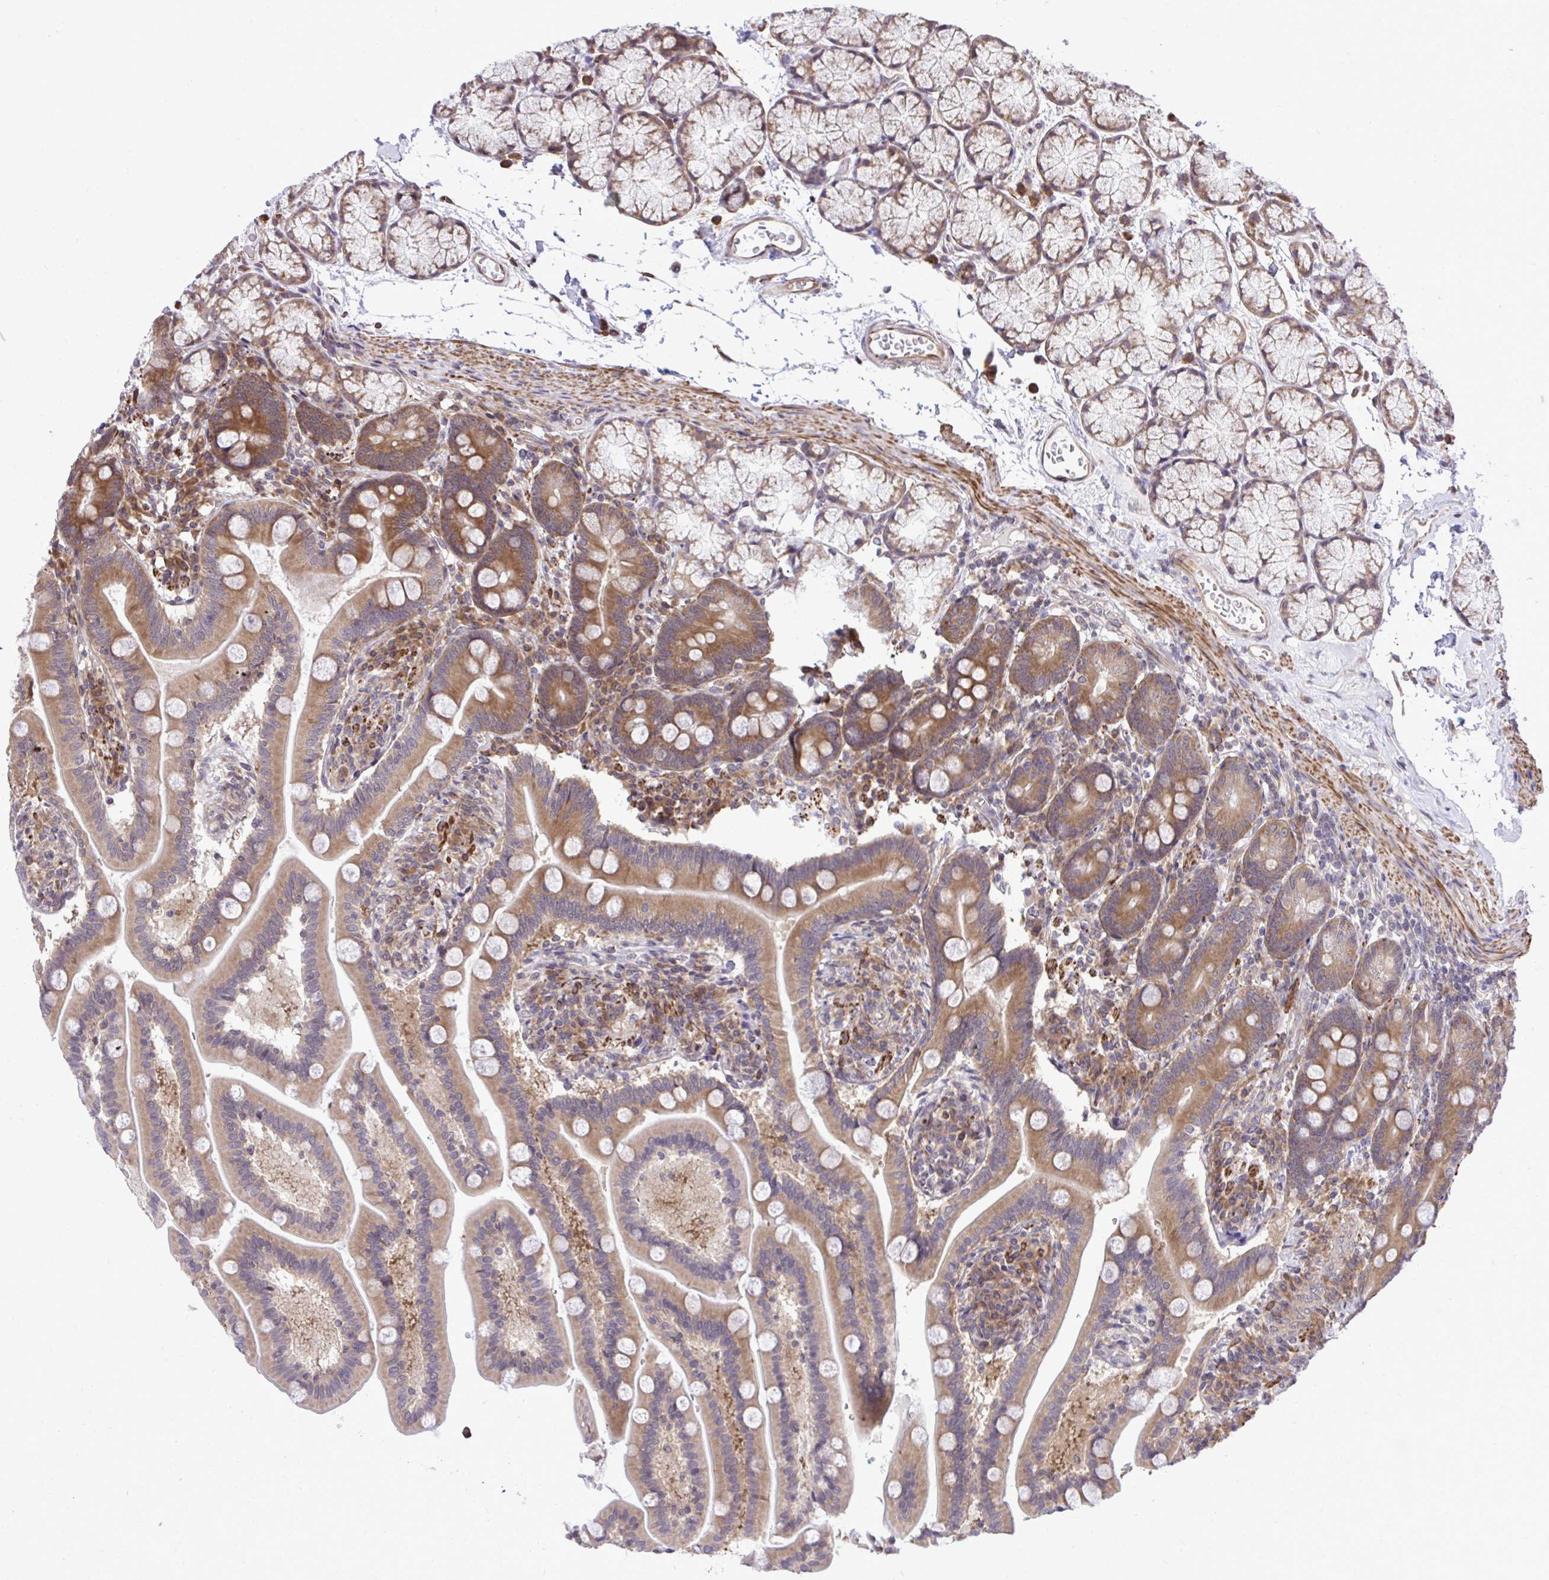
{"staining": {"intensity": "moderate", "quantity": ">75%", "location": "cytoplasmic/membranous"}, "tissue": "duodenum", "cell_type": "Glandular cells", "image_type": "normal", "snomed": [{"axis": "morphology", "description": "Normal tissue, NOS"}, {"axis": "topography", "description": "Duodenum"}], "caption": "A photomicrograph showing moderate cytoplasmic/membranous expression in about >75% of glandular cells in benign duodenum, as visualized by brown immunohistochemical staining.", "gene": "RPS15", "patient": {"sex": "female", "age": 67}}